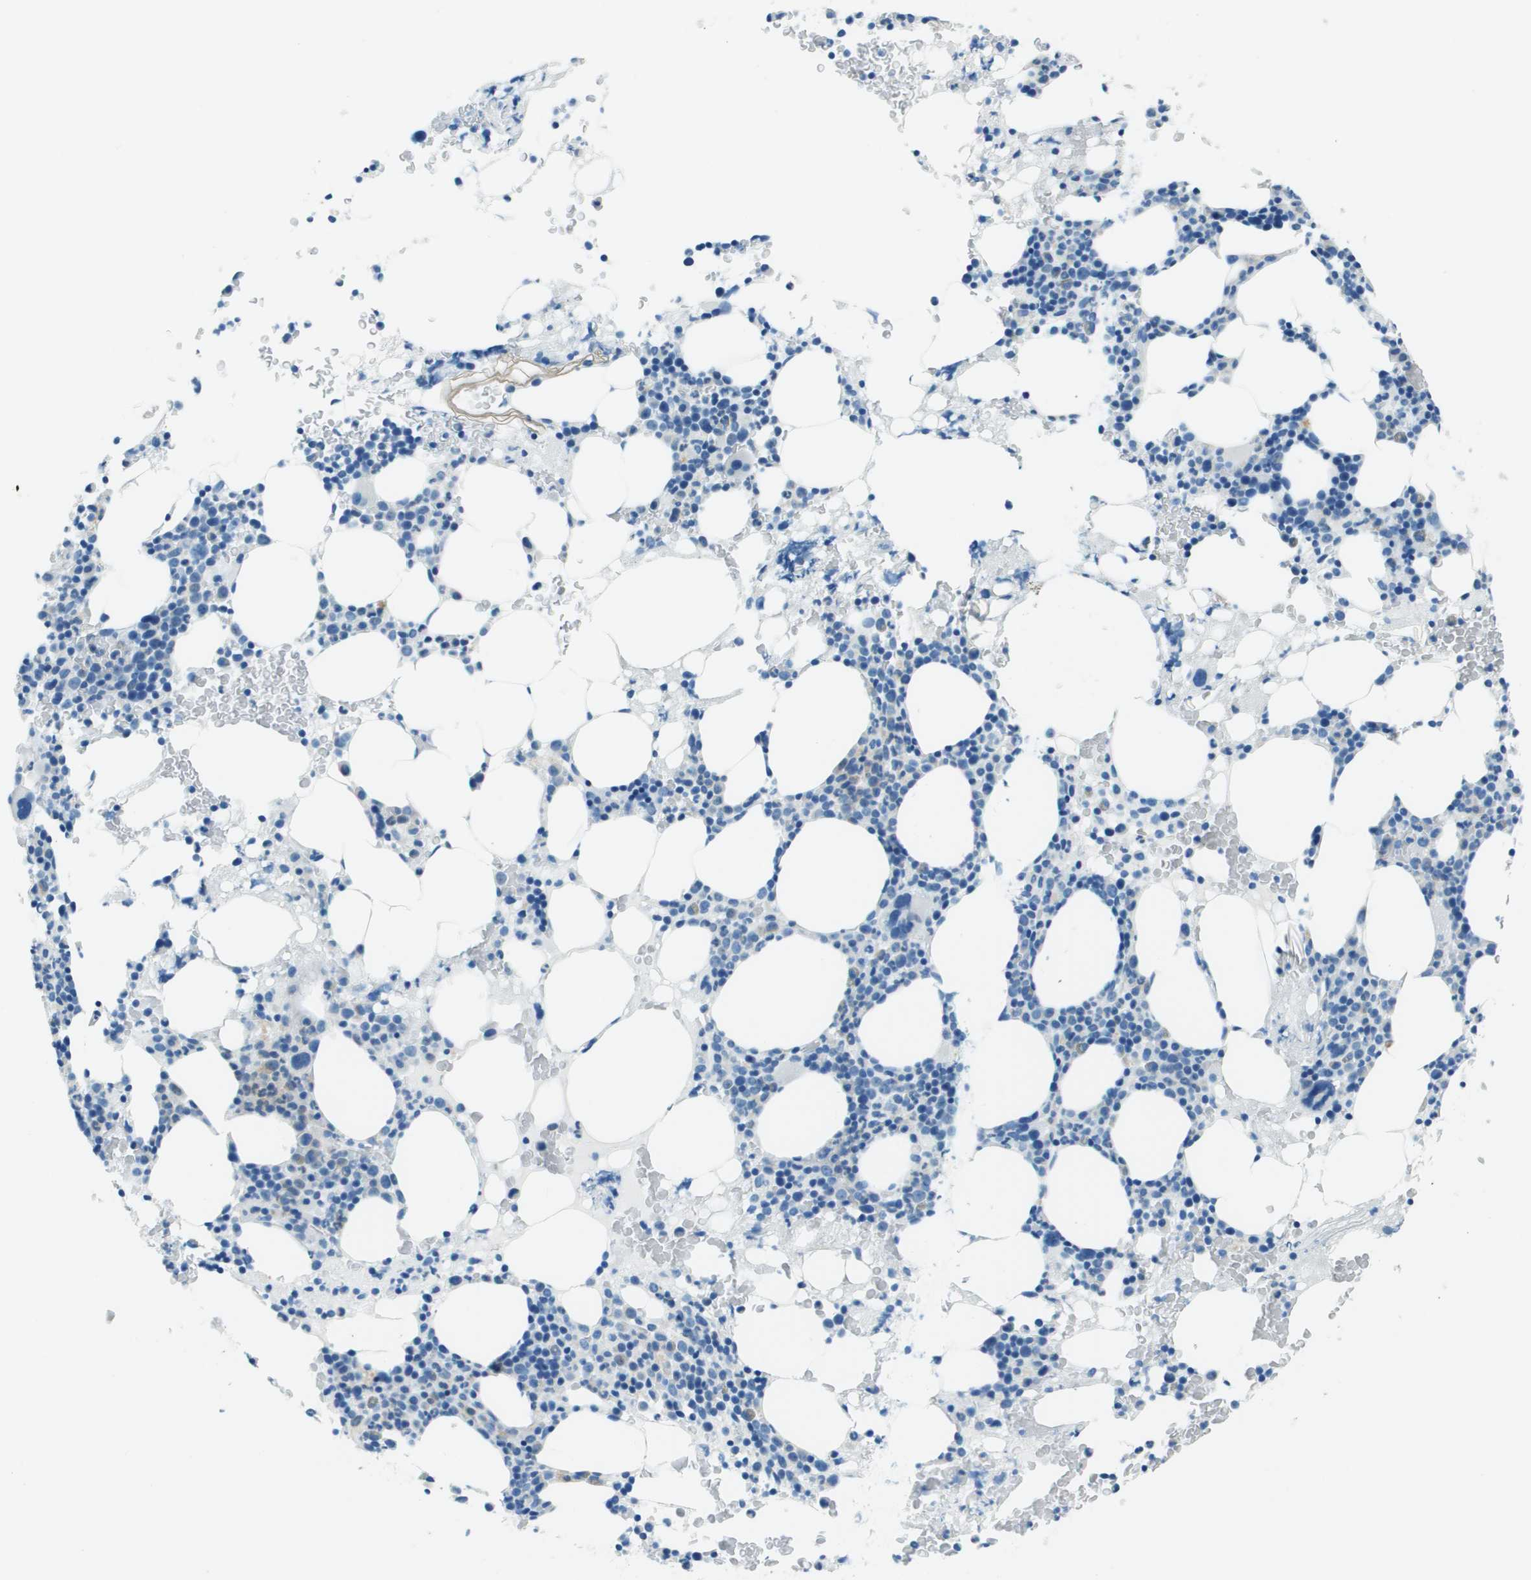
{"staining": {"intensity": "negative", "quantity": "none", "location": "none"}, "tissue": "bone marrow", "cell_type": "Hematopoietic cells", "image_type": "normal", "snomed": [{"axis": "morphology", "description": "Normal tissue, NOS"}, {"axis": "morphology", "description": "Inflammation, NOS"}, {"axis": "topography", "description": "Bone marrow"}], "caption": "A photomicrograph of human bone marrow is negative for staining in hematopoietic cells.", "gene": "SLC16A10", "patient": {"sex": "female", "age": 84}}